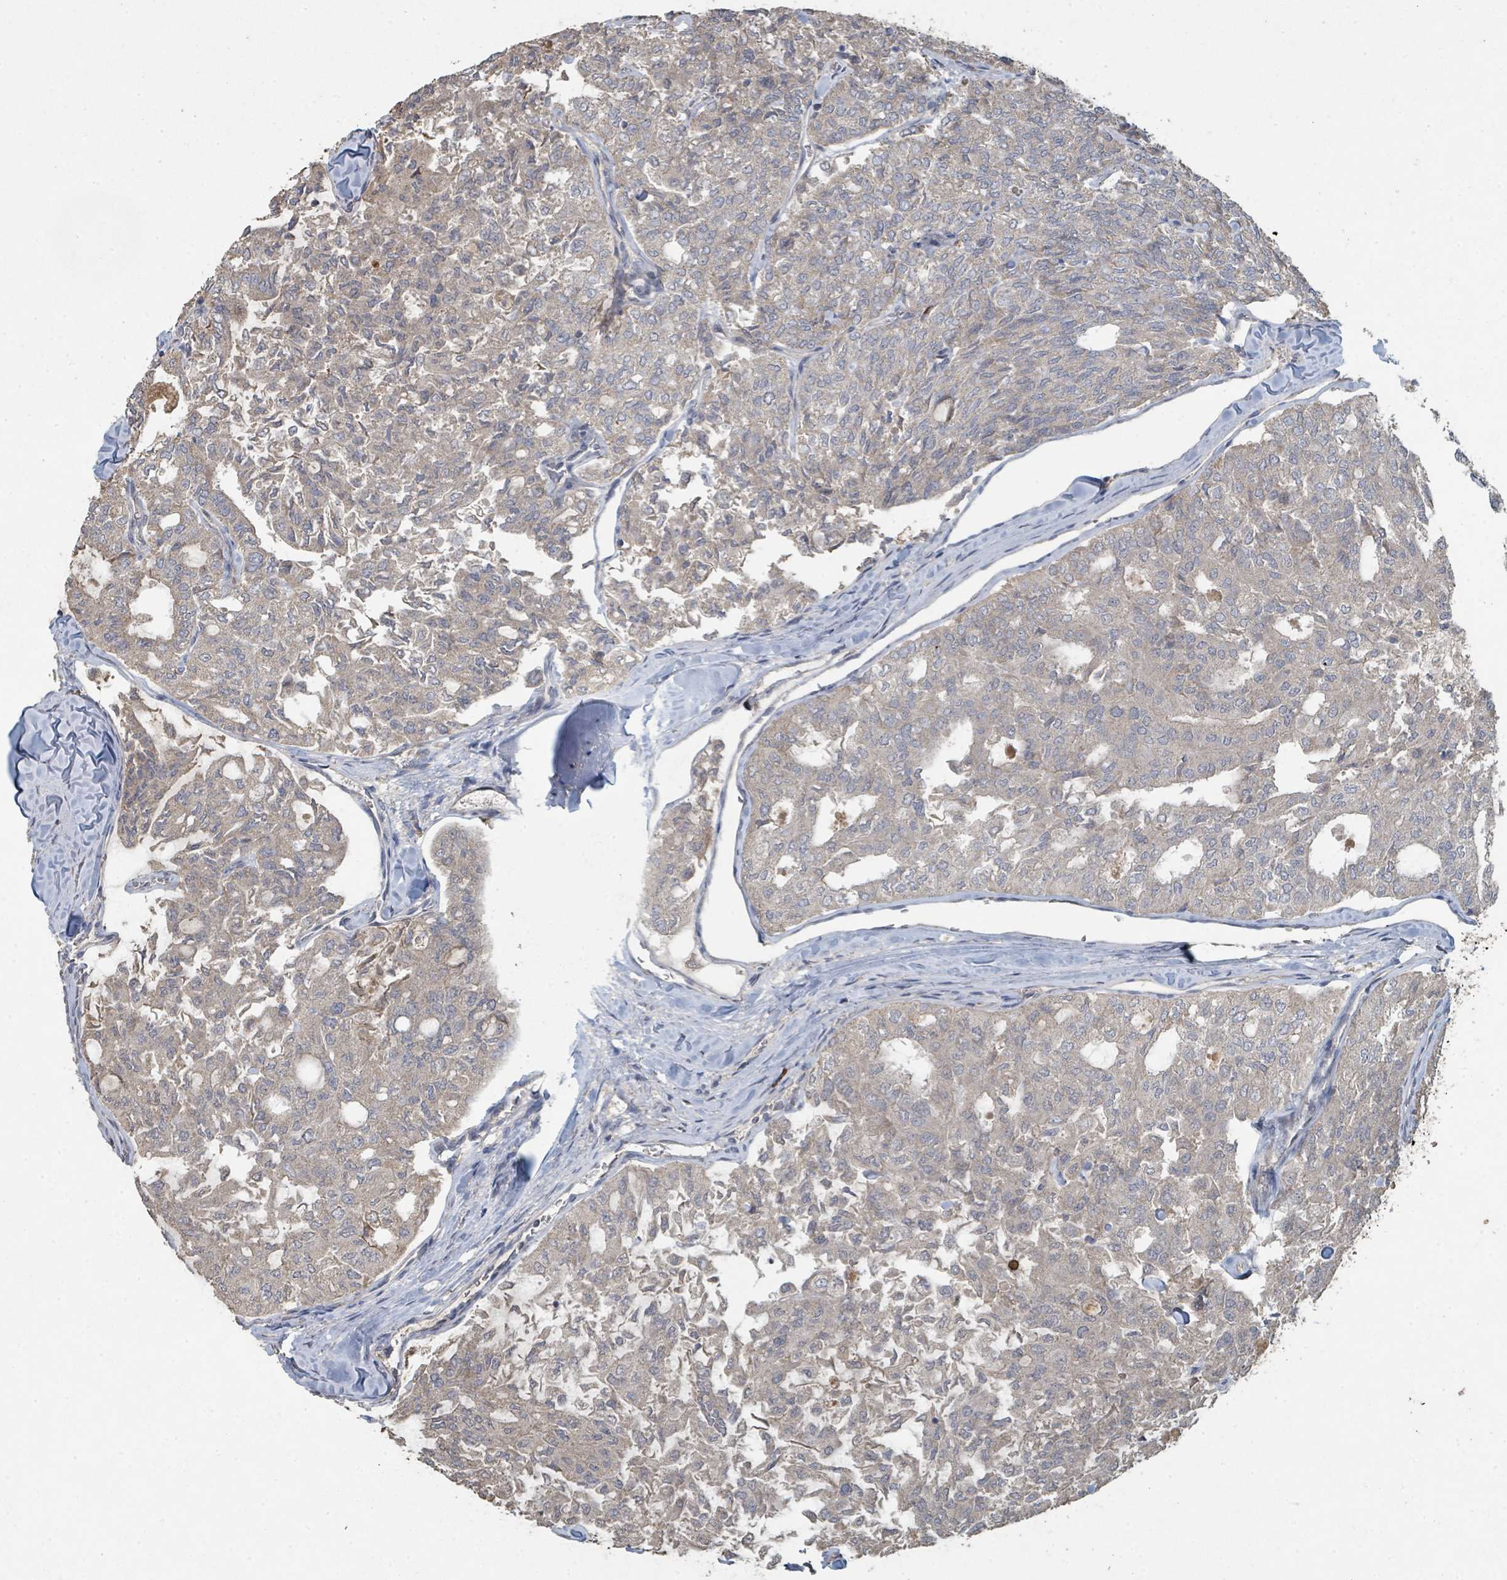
{"staining": {"intensity": "weak", "quantity": "25%-75%", "location": "cytoplasmic/membranous"}, "tissue": "thyroid cancer", "cell_type": "Tumor cells", "image_type": "cancer", "snomed": [{"axis": "morphology", "description": "Follicular adenoma carcinoma, NOS"}, {"axis": "topography", "description": "Thyroid gland"}], "caption": "Follicular adenoma carcinoma (thyroid) stained for a protein exhibits weak cytoplasmic/membranous positivity in tumor cells. Nuclei are stained in blue.", "gene": "WDFY1", "patient": {"sex": "male", "age": 75}}